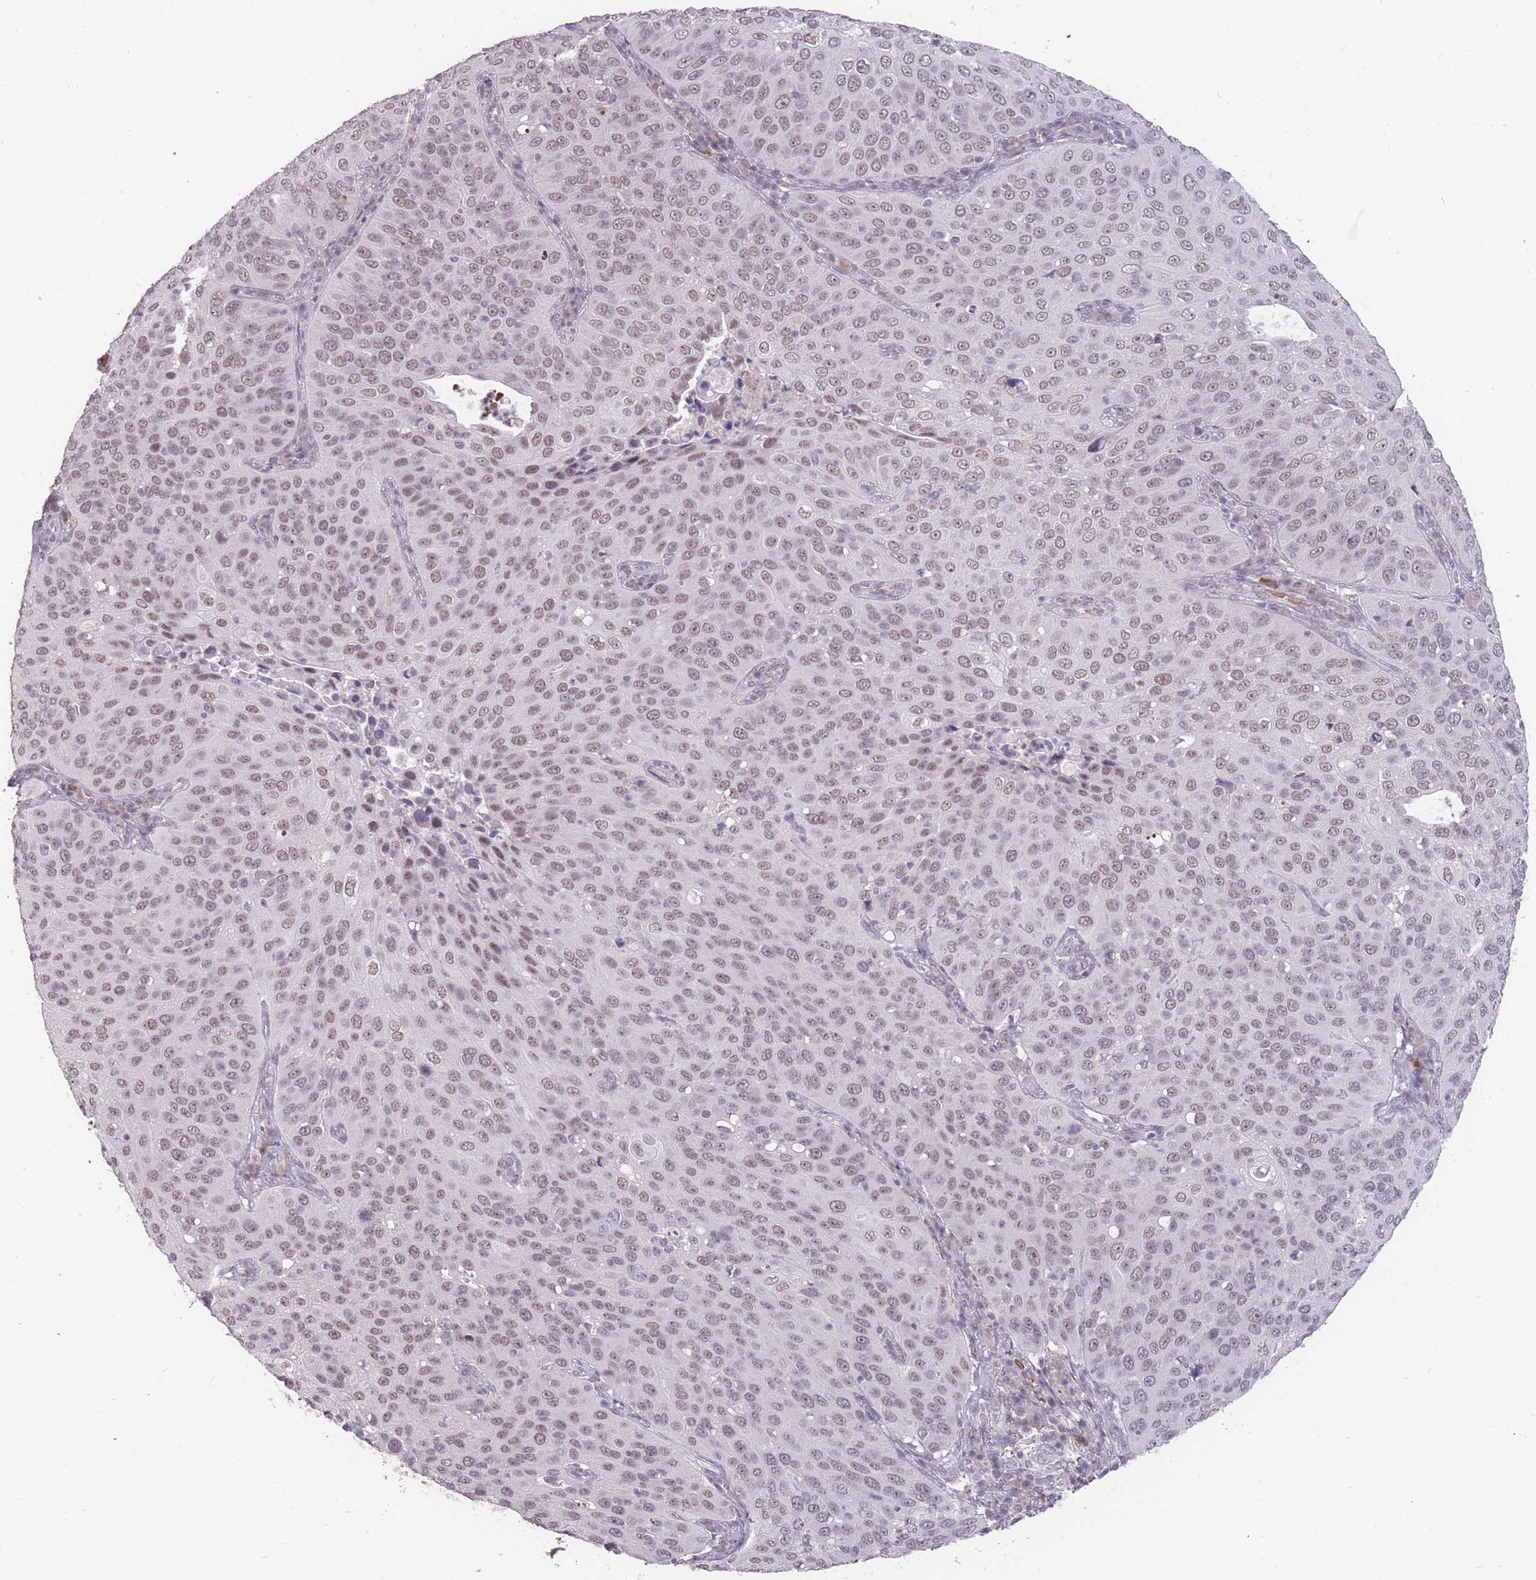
{"staining": {"intensity": "weak", "quantity": ">75%", "location": "nuclear"}, "tissue": "cervical cancer", "cell_type": "Tumor cells", "image_type": "cancer", "snomed": [{"axis": "morphology", "description": "Squamous cell carcinoma, NOS"}, {"axis": "topography", "description": "Cervix"}], "caption": "DAB (3,3'-diaminobenzidine) immunohistochemical staining of cervical squamous cell carcinoma demonstrates weak nuclear protein staining in about >75% of tumor cells.", "gene": "HNRNPUL1", "patient": {"sex": "female", "age": 36}}